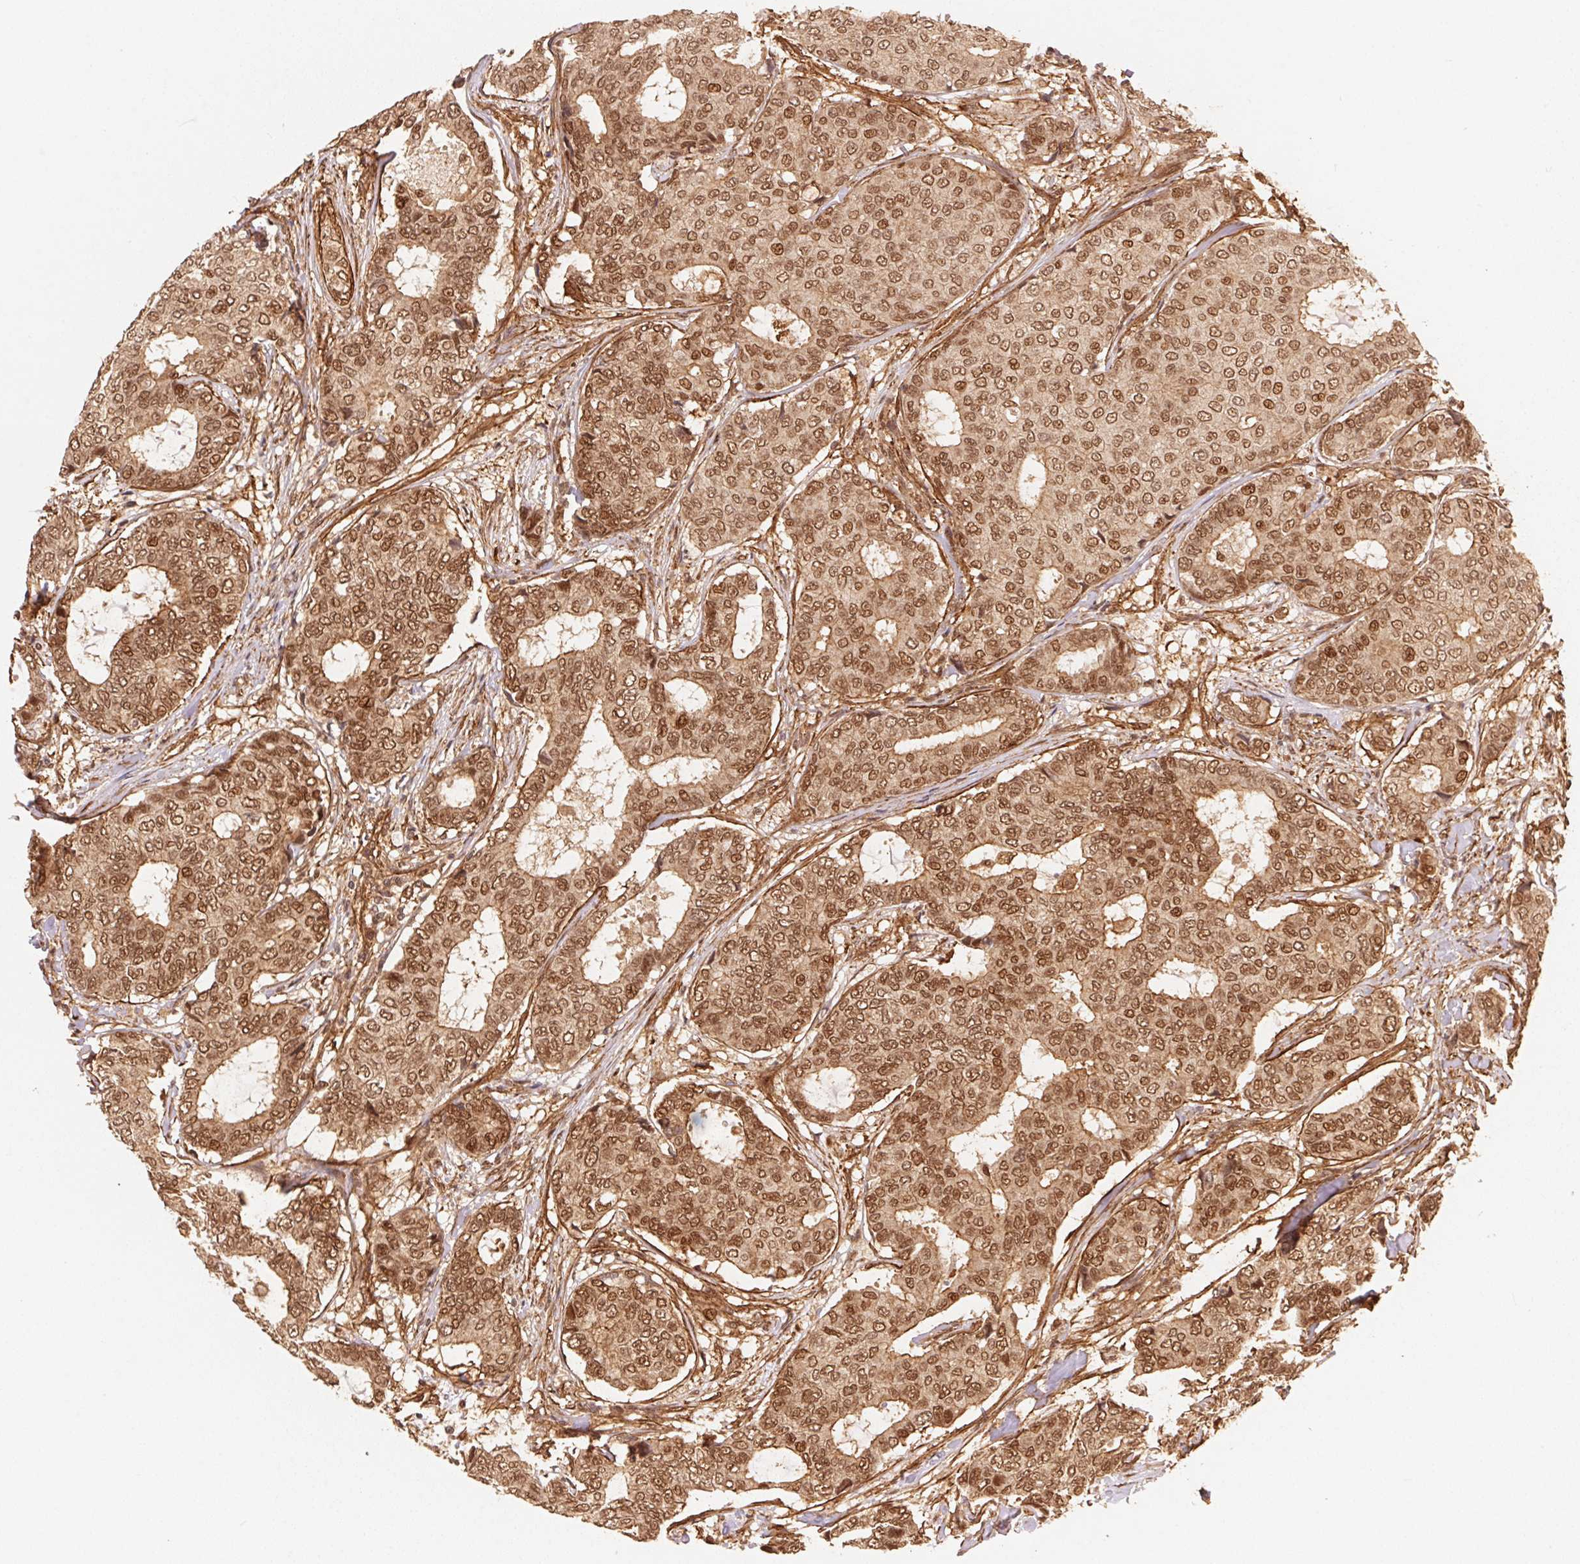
{"staining": {"intensity": "moderate", "quantity": ">75%", "location": "cytoplasmic/membranous,nuclear"}, "tissue": "breast cancer", "cell_type": "Tumor cells", "image_type": "cancer", "snomed": [{"axis": "morphology", "description": "Duct carcinoma"}, {"axis": "topography", "description": "Breast"}], "caption": "High-magnification brightfield microscopy of breast intraductal carcinoma stained with DAB (3,3'-diaminobenzidine) (brown) and counterstained with hematoxylin (blue). tumor cells exhibit moderate cytoplasmic/membranous and nuclear staining is seen in about>75% of cells.", "gene": "TNIP2", "patient": {"sex": "female", "age": 75}}